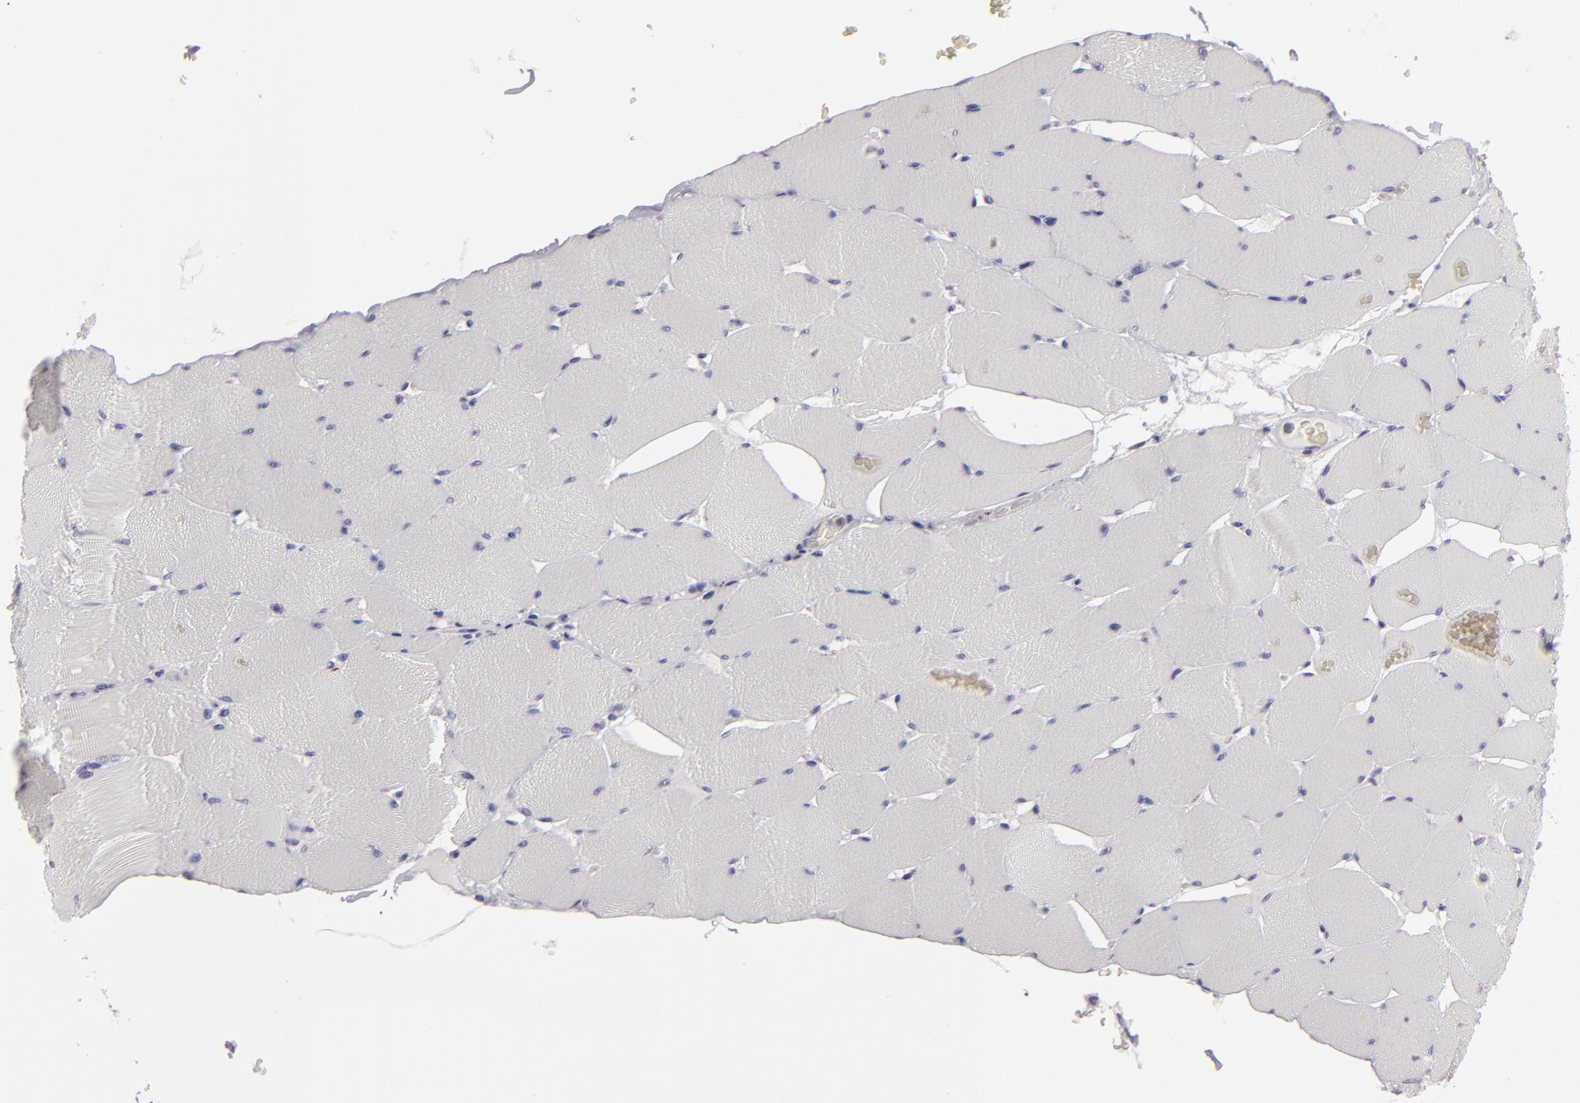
{"staining": {"intensity": "negative", "quantity": "none", "location": "none"}, "tissue": "skeletal muscle", "cell_type": "Myocytes", "image_type": "normal", "snomed": [{"axis": "morphology", "description": "Normal tissue, NOS"}, {"axis": "topography", "description": "Skeletal muscle"}], "caption": "IHC micrograph of unremarkable skeletal muscle stained for a protein (brown), which displays no staining in myocytes.", "gene": "ALCAM", "patient": {"sex": "male", "age": 62}}